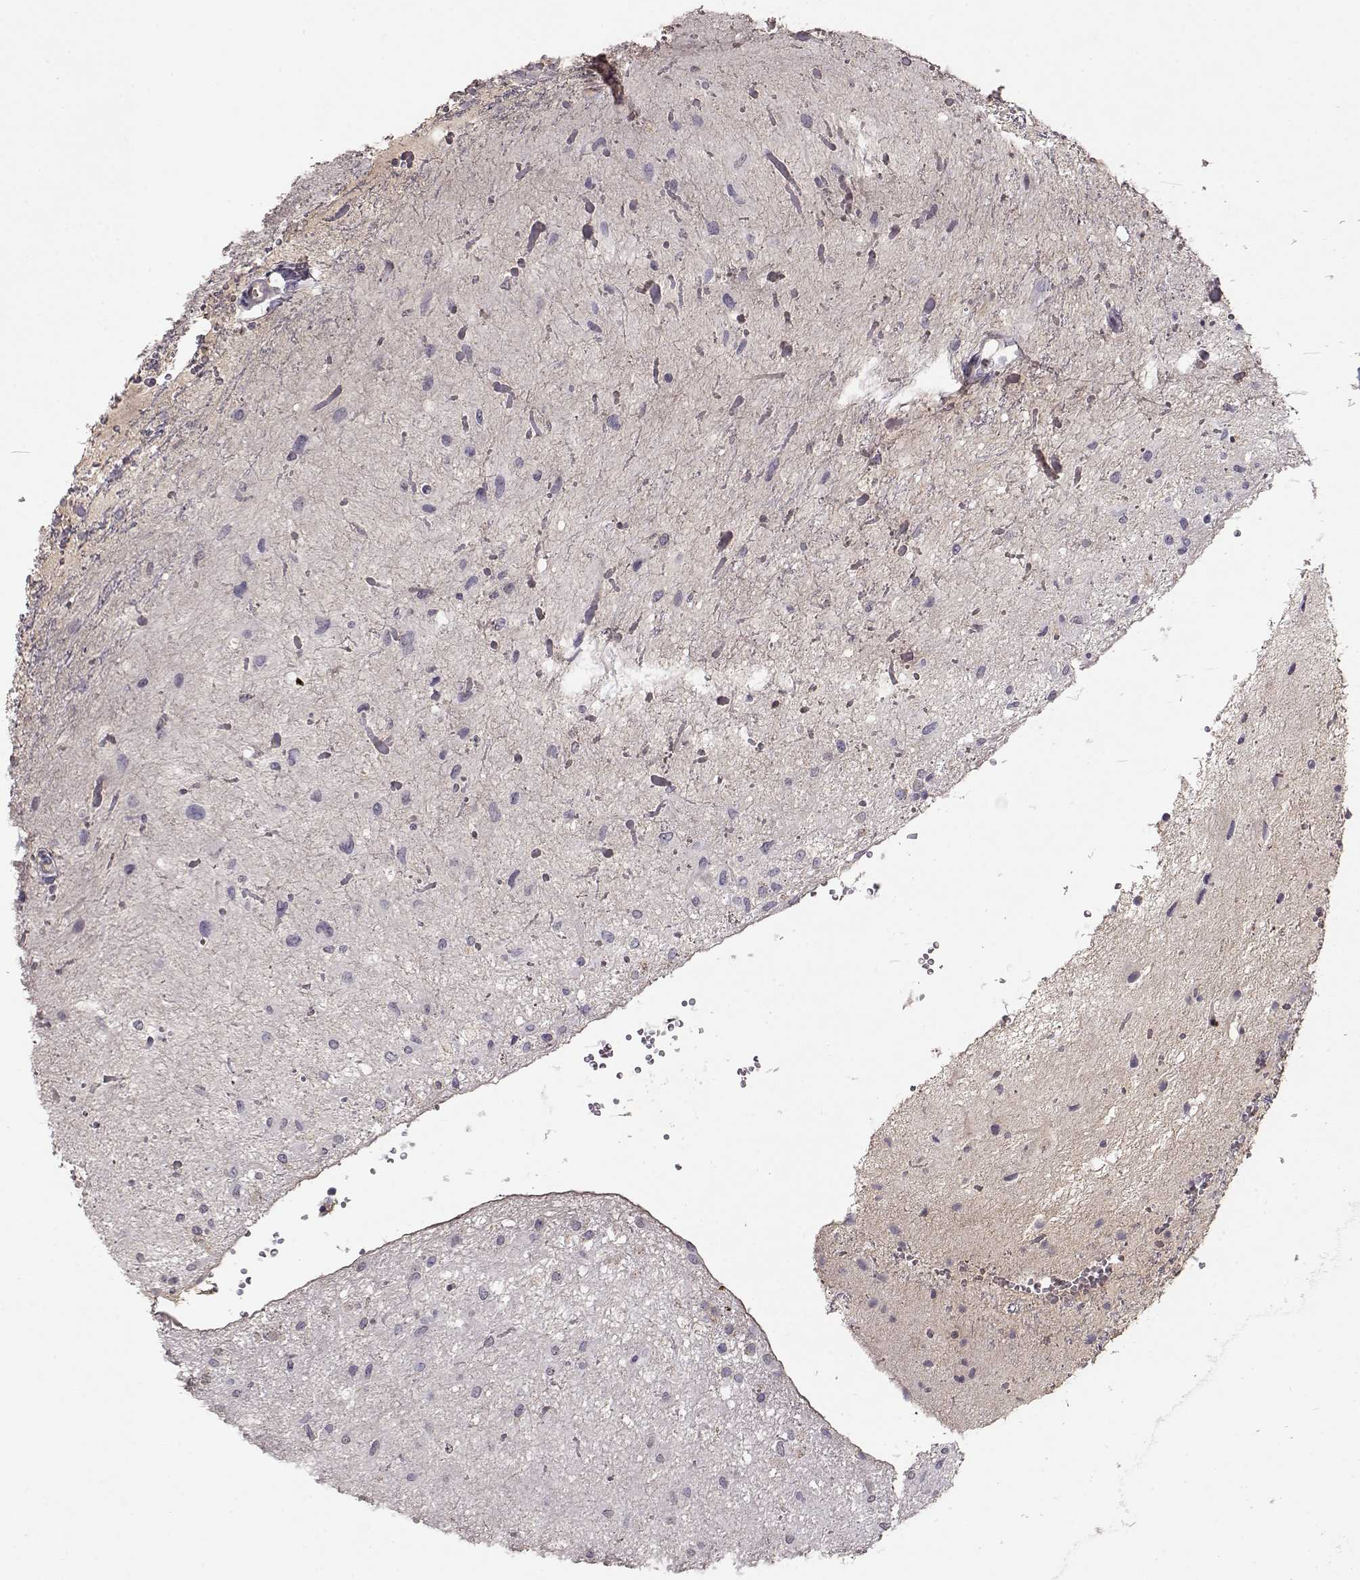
{"staining": {"intensity": "negative", "quantity": "none", "location": "none"}, "tissue": "glioma", "cell_type": "Tumor cells", "image_type": "cancer", "snomed": [{"axis": "morphology", "description": "Glioma, malignant, Low grade"}, {"axis": "topography", "description": "Cerebellum"}], "caption": "Malignant glioma (low-grade) was stained to show a protein in brown. There is no significant expression in tumor cells. (DAB (3,3'-diaminobenzidine) IHC with hematoxylin counter stain).", "gene": "PMCH", "patient": {"sex": "female", "age": 14}}